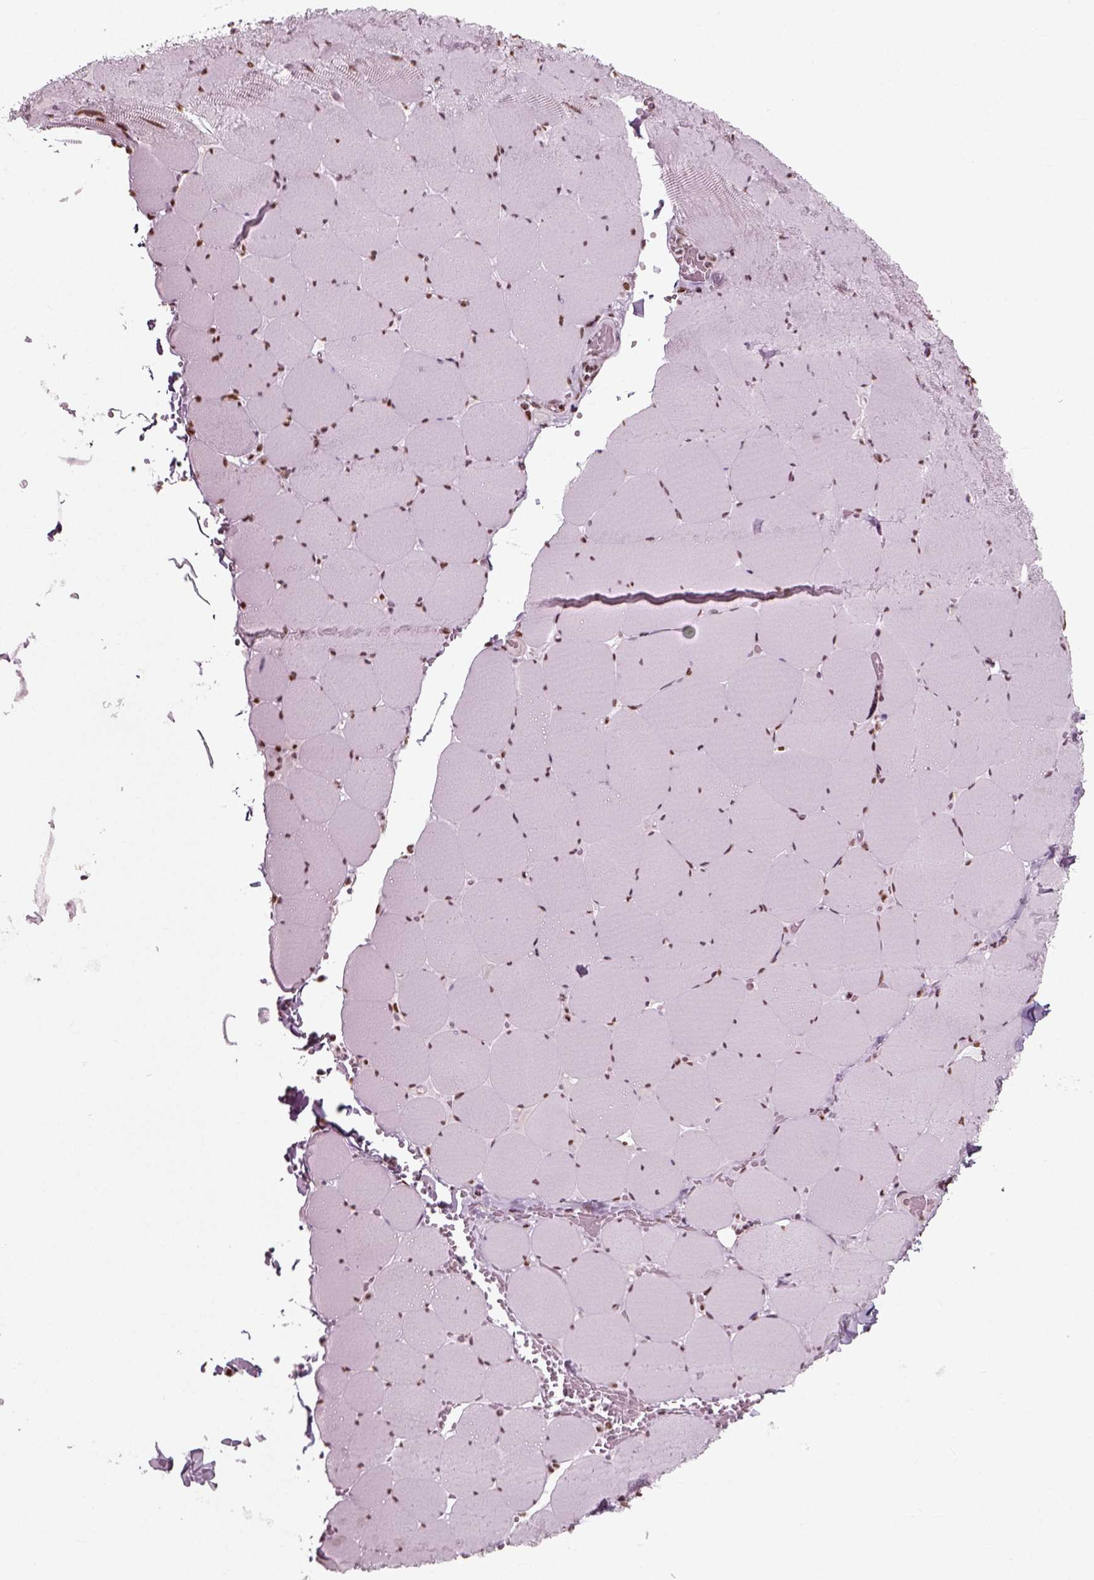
{"staining": {"intensity": "moderate", "quantity": "25%-75%", "location": "nuclear"}, "tissue": "skeletal muscle", "cell_type": "Myocytes", "image_type": "normal", "snomed": [{"axis": "morphology", "description": "Normal tissue, NOS"}, {"axis": "morphology", "description": "Malignant melanoma, Metastatic site"}, {"axis": "topography", "description": "Skeletal muscle"}], "caption": "Immunohistochemistry of benign human skeletal muscle exhibits medium levels of moderate nuclear staining in about 25%-75% of myocytes.", "gene": "POLR1H", "patient": {"sex": "male", "age": 50}}